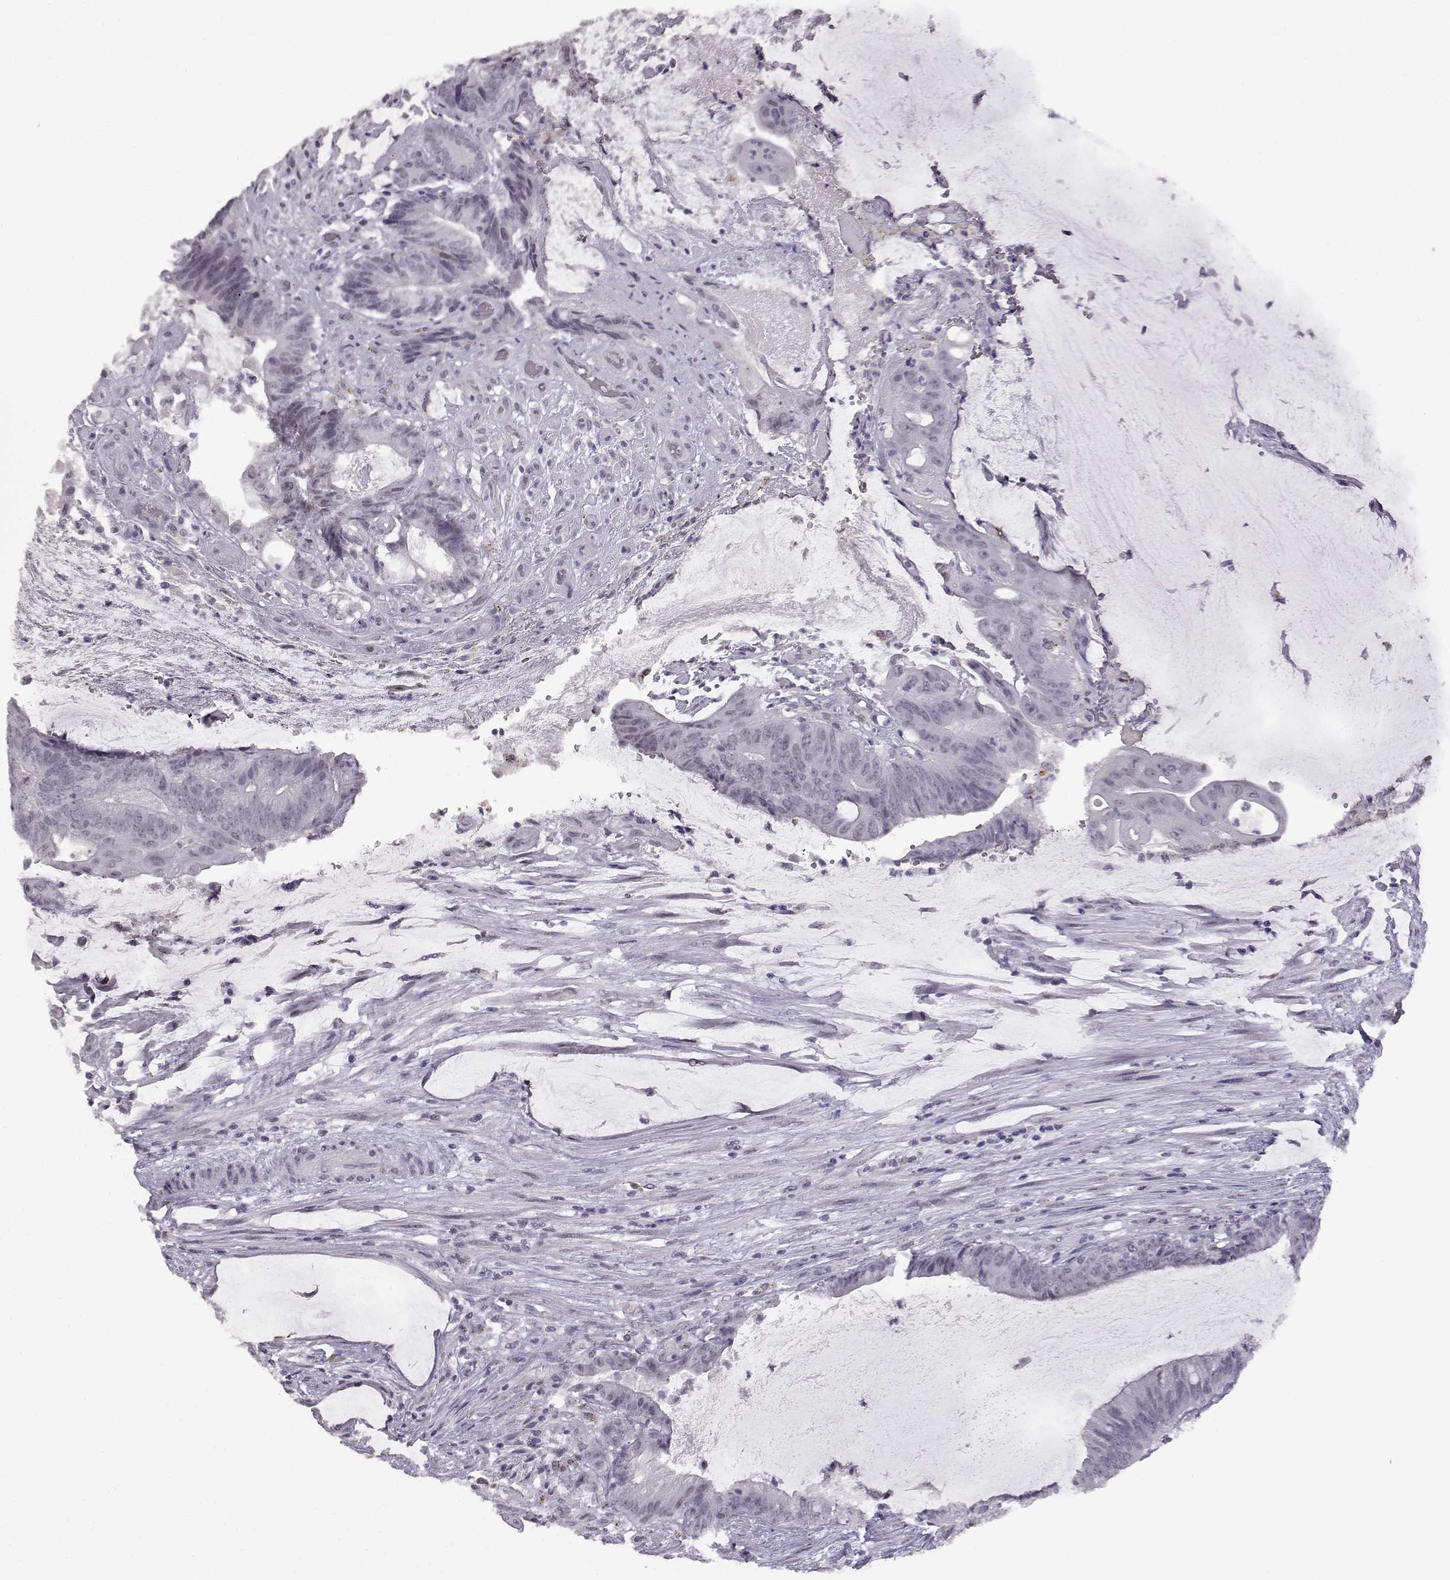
{"staining": {"intensity": "negative", "quantity": "none", "location": "none"}, "tissue": "colorectal cancer", "cell_type": "Tumor cells", "image_type": "cancer", "snomed": [{"axis": "morphology", "description": "Adenocarcinoma, NOS"}, {"axis": "topography", "description": "Colon"}], "caption": "DAB immunohistochemical staining of colorectal cancer (adenocarcinoma) demonstrates no significant positivity in tumor cells.", "gene": "VGF", "patient": {"sex": "female", "age": 43}}